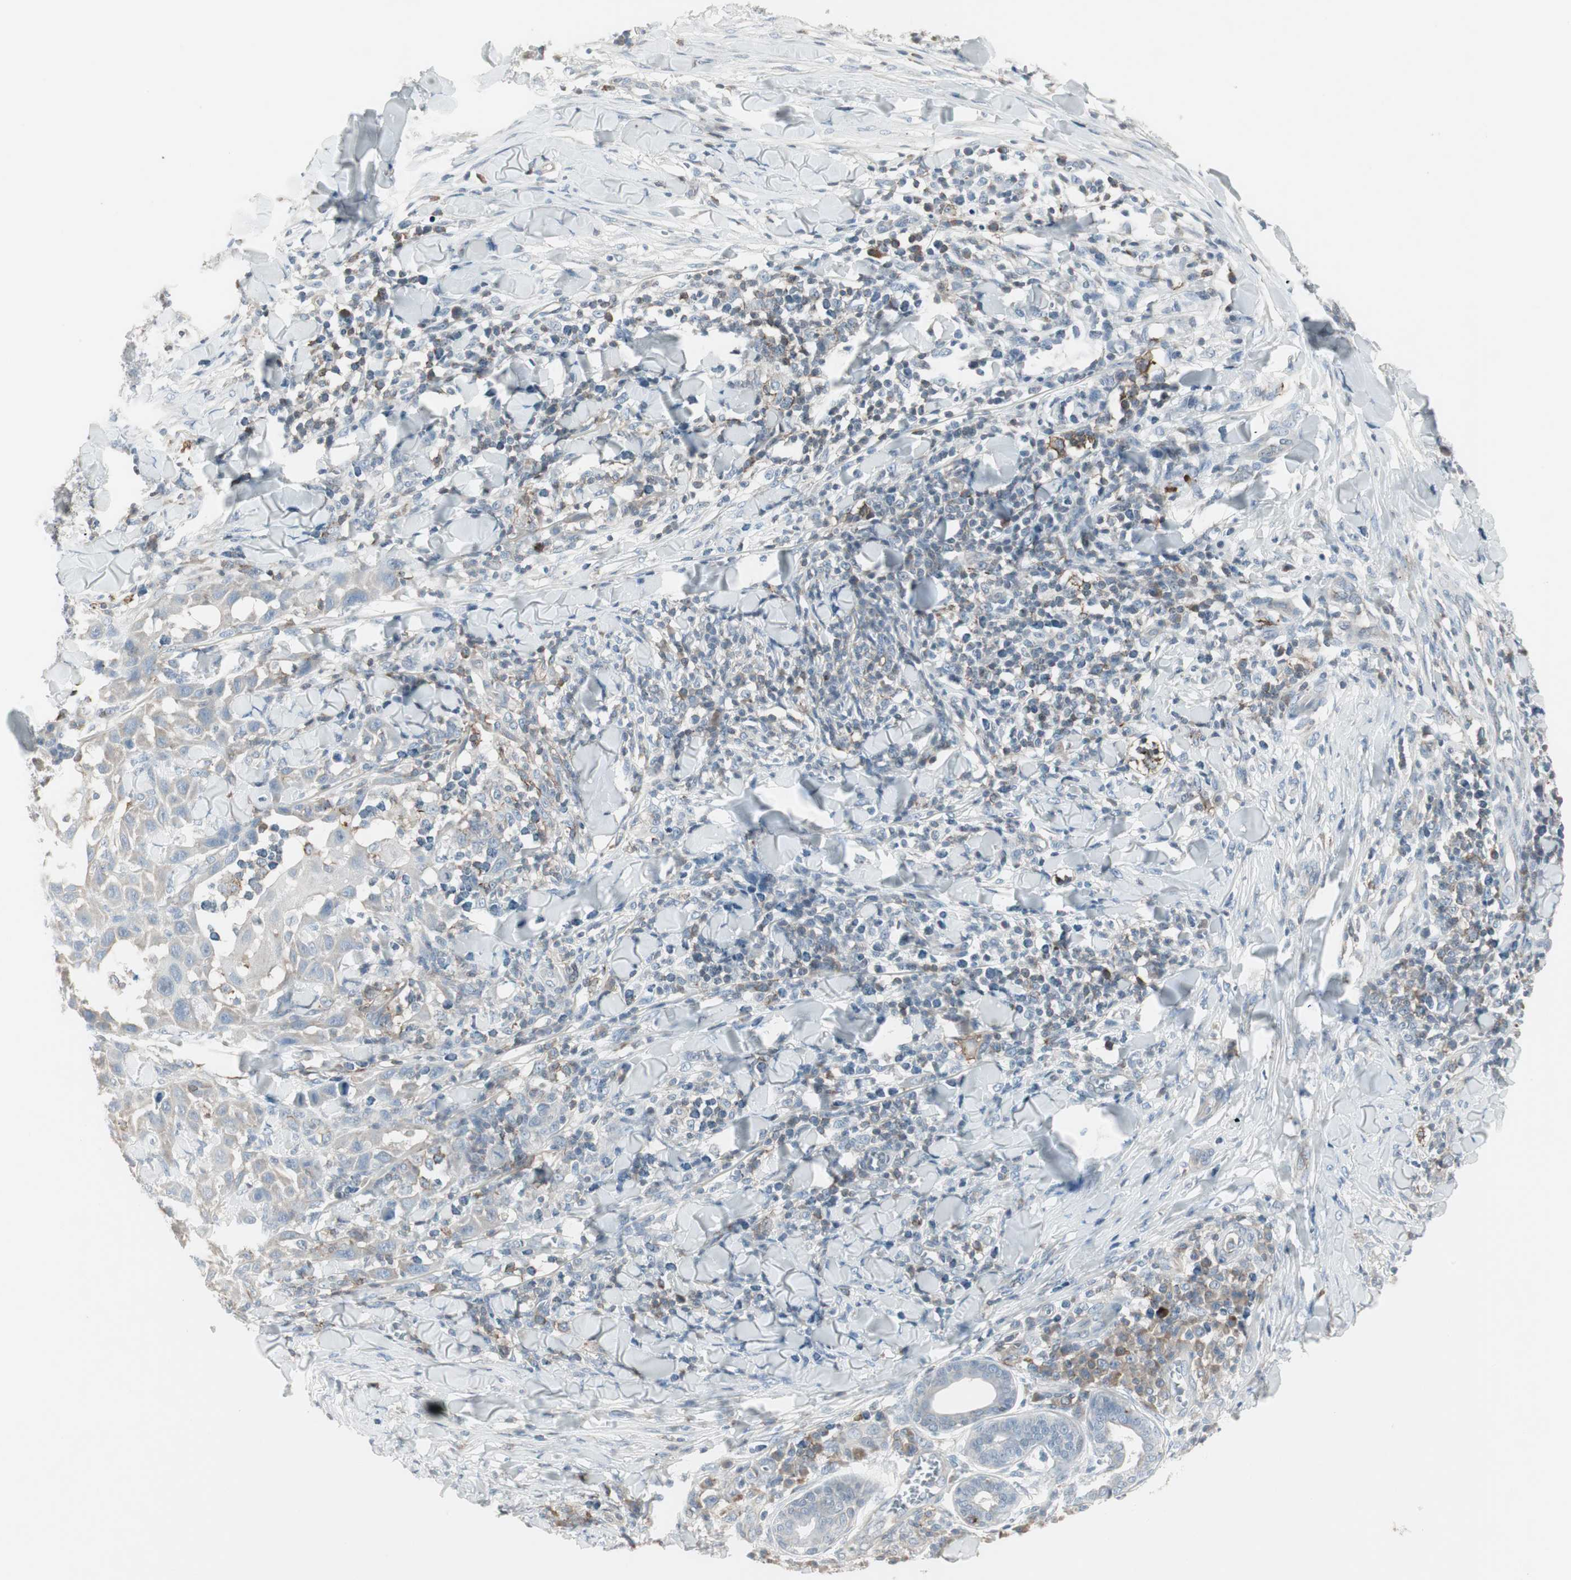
{"staining": {"intensity": "negative", "quantity": "none", "location": "none"}, "tissue": "skin cancer", "cell_type": "Tumor cells", "image_type": "cancer", "snomed": [{"axis": "morphology", "description": "Squamous cell carcinoma, NOS"}, {"axis": "topography", "description": "Skin"}], "caption": "Histopathology image shows no protein expression in tumor cells of squamous cell carcinoma (skin) tissue. (Brightfield microscopy of DAB immunohistochemistry at high magnification).", "gene": "MAP4K4", "patient": {"sex": "male", "age": 24}}